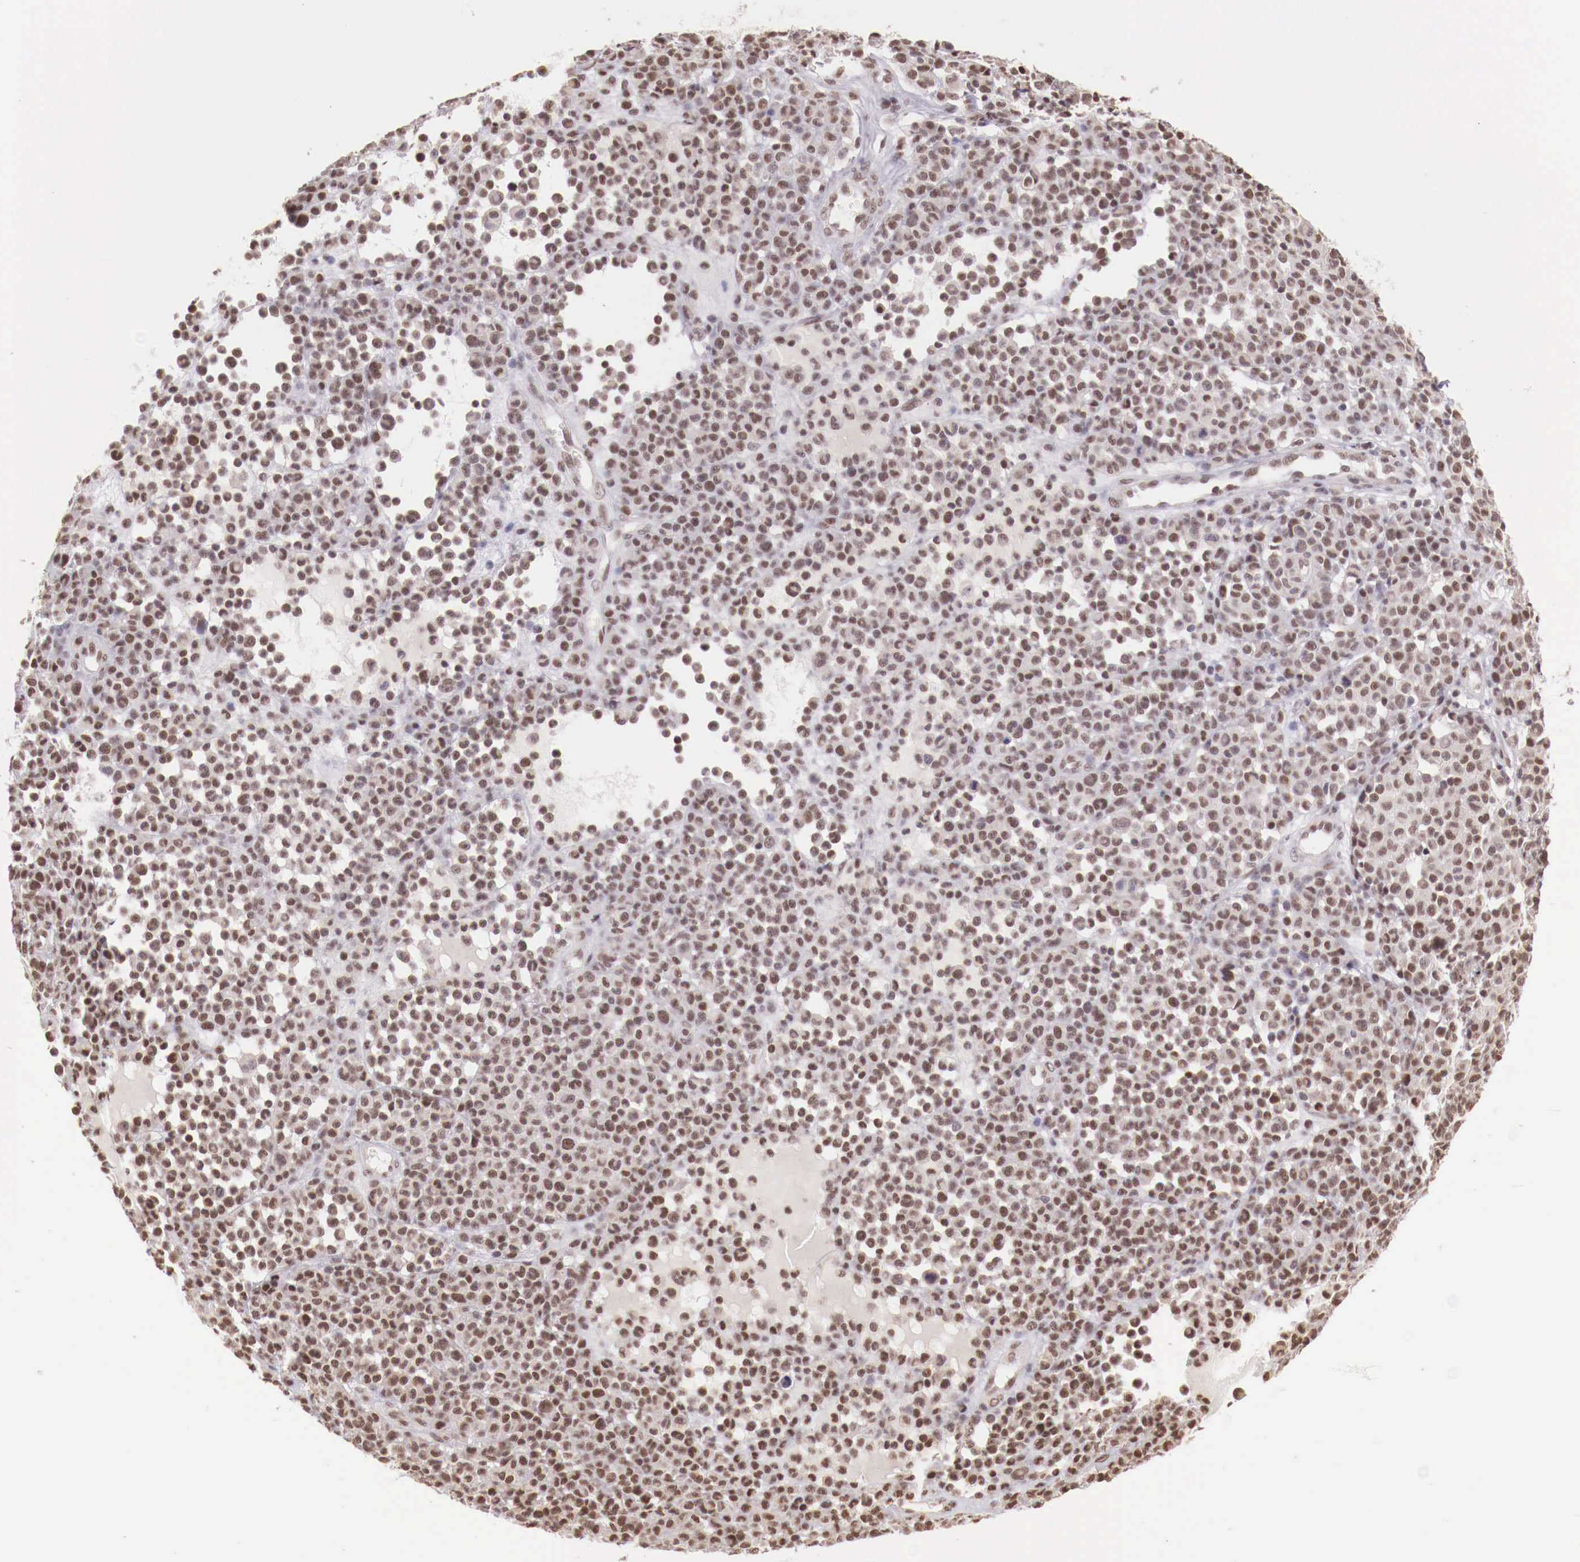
{"staining": {"intensity": "weak", "quantity": "25%-75%", "location": "nuclear"}, "tissue": "melanoma", "cell_type": "Tumor cells", "image_type": "cancer", "snomed": [{"axis": "morphology", "description": "Malignant melanoma, Metastatic site"}, {"axis": "topography", "description": "Skin"}], "caption": "A high-resolution image shows immunohistochemistry staining of malignant melanoma (metastatic site), which displays weak nuclear expression in approximately 25%-75% of tumor cells.", "gene": "SP1", "patient": {"sex": "male", "age": 32}}